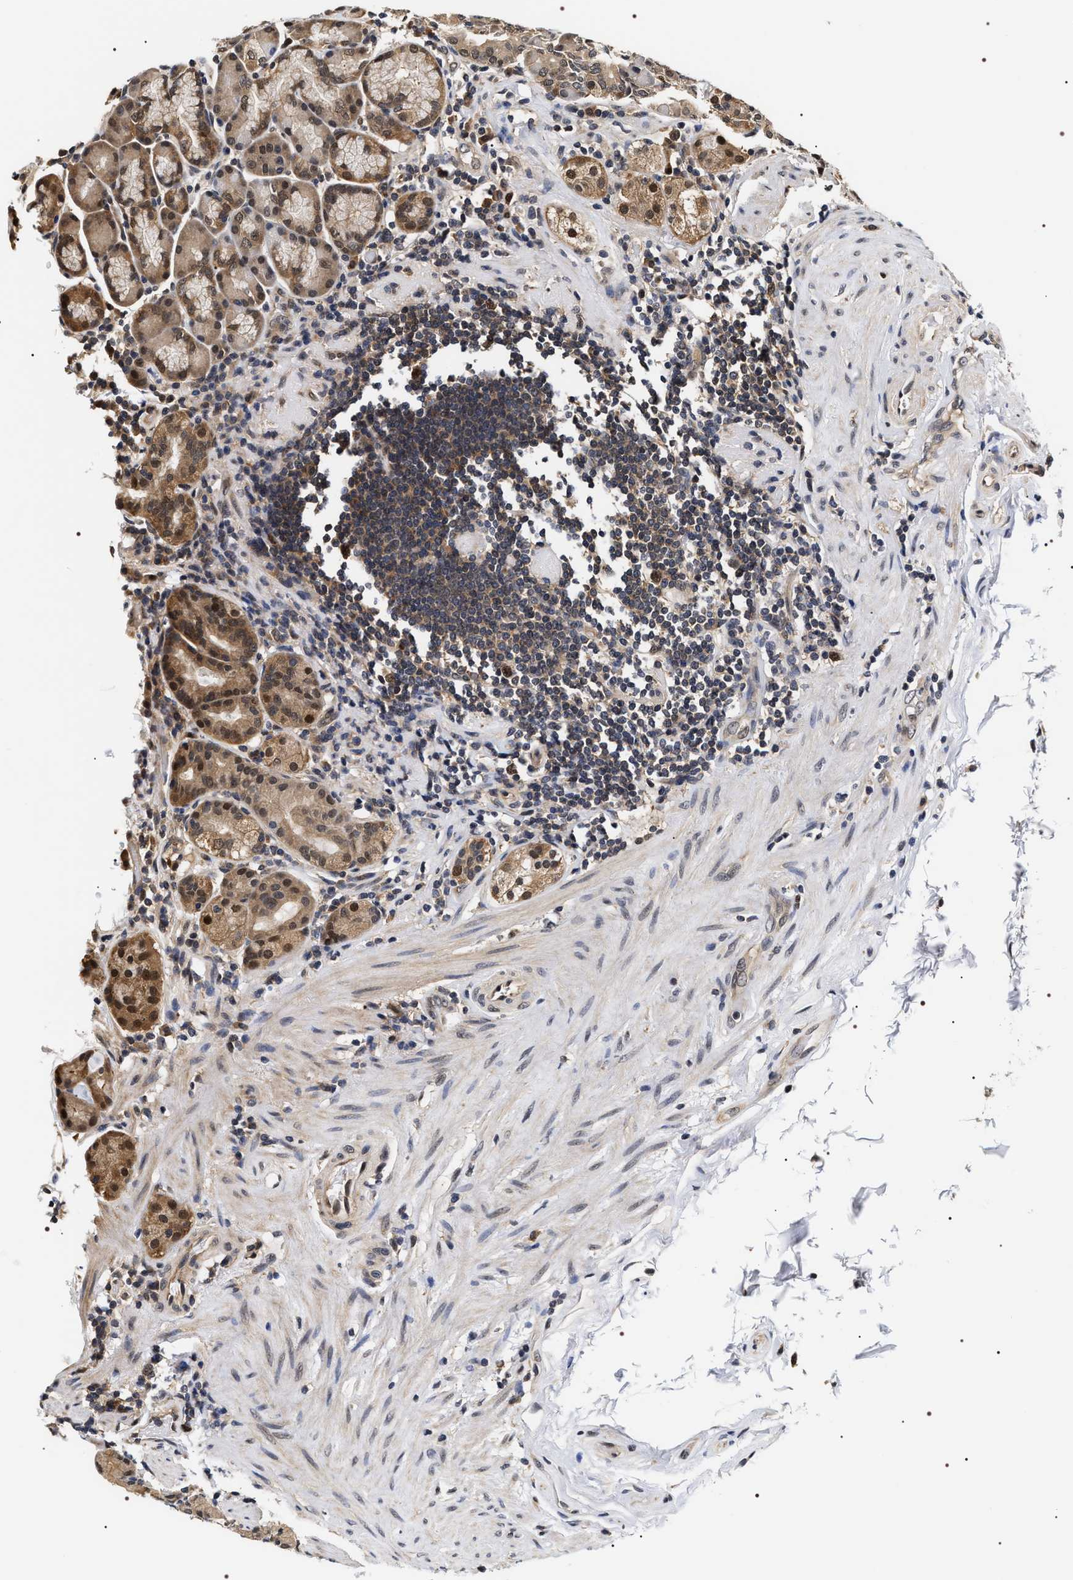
{"staining": {"intensity": "moderate", "quantity": "25%-75%", "location": "cytoplasmic/membranous,nuclear"}, "tissue": "stomach", "cell_type": "Glandular cells", "image_type": "normal", "snomed": [{"axis": "morphology", "description": "Normal tissue, NOS"}, {"axis": "topography", "description": "Stomach, lower"}], "caption": "Immunohistochemistry (IHC) micrograph of unremarkable human stomach stained for a protein (brown), which displays medium levels of moderate cytoplasmic/membranous,nuclear expression in about 25%-75% of glandular cells.", "gene": "BAG6", "patient": {"sex": "female", "age": 76}}